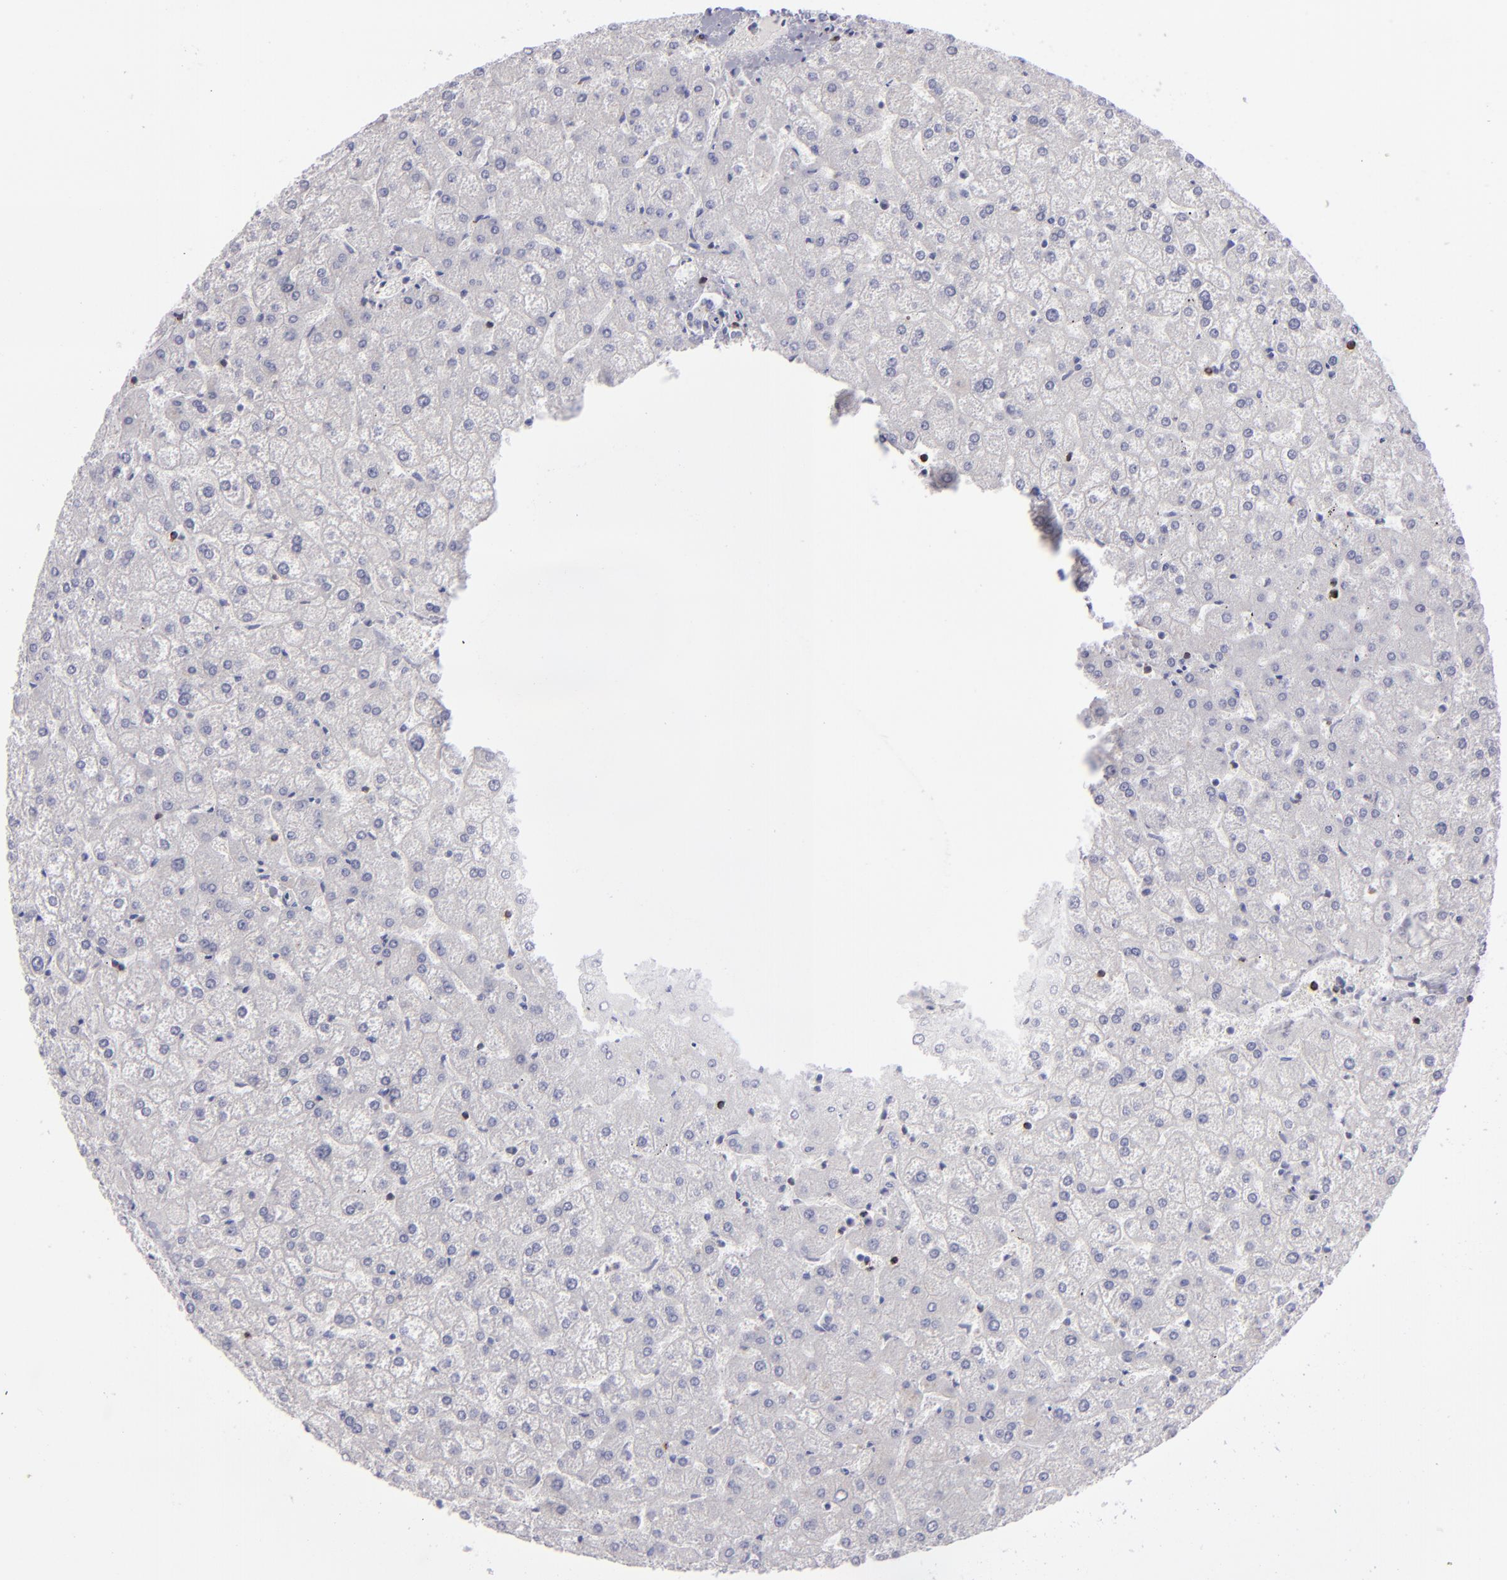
{"staining": {"intensity": "negative", "quantity": "none", "location": "none"}, "tissue": "liver", "cell_type": "Cholangiocytes", "image_type": "normal", "snomed": [{"axis": "morphology", "description": "Normal tissue, NOS"}, {"axis": "topography", "description": "Liver"}], "caption": "Histopathology image shows no significant protein expression in cholangiocytes of benign liver.", "gene": "CD2", "patient": {"sex": "female", "age": 32}}